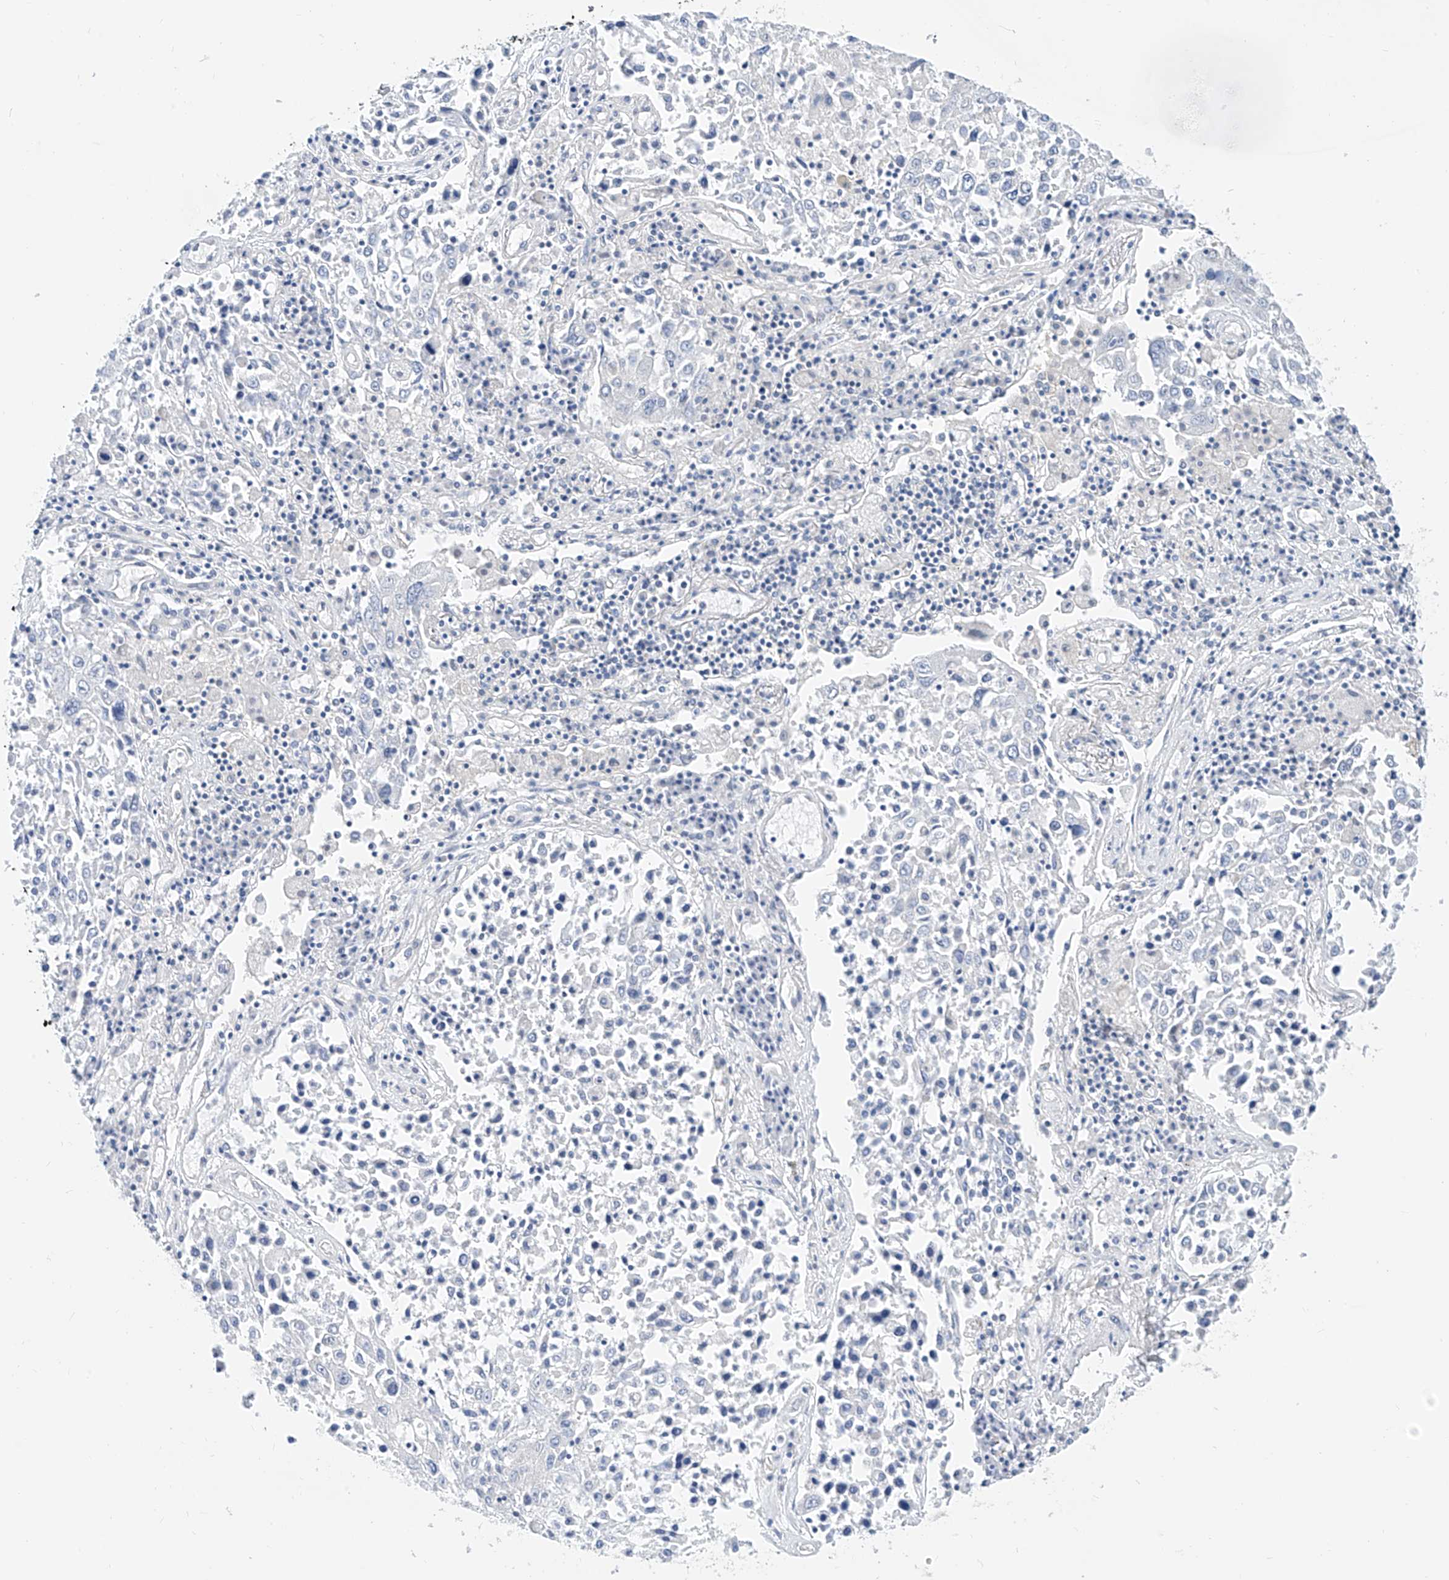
{"staining": {"intensity": "negative", "quantity": "none", "location": "none"}, "tissue": "lung cancer", "cell_type": "Tumor cells", "image_type": "cancer", "snomed": [{"axis": "morphology", "description": "Squamous cell carcinoma, NOS"}, {"axis": "topography", "description": "Lung"}], "caption": "High magnification brightfield microscopy of squamous cell carcinoma (lung) stained with DAB (3,3'-diaminobenzidine) (brown) and counterstained with hematoxylin (blue): tumor cells show no significant expression. (DAB immunohistochemistry with hematoxylin counter stain).", "gene": "ZZEF1", "patient": {"sex": "male", "age": 65}}